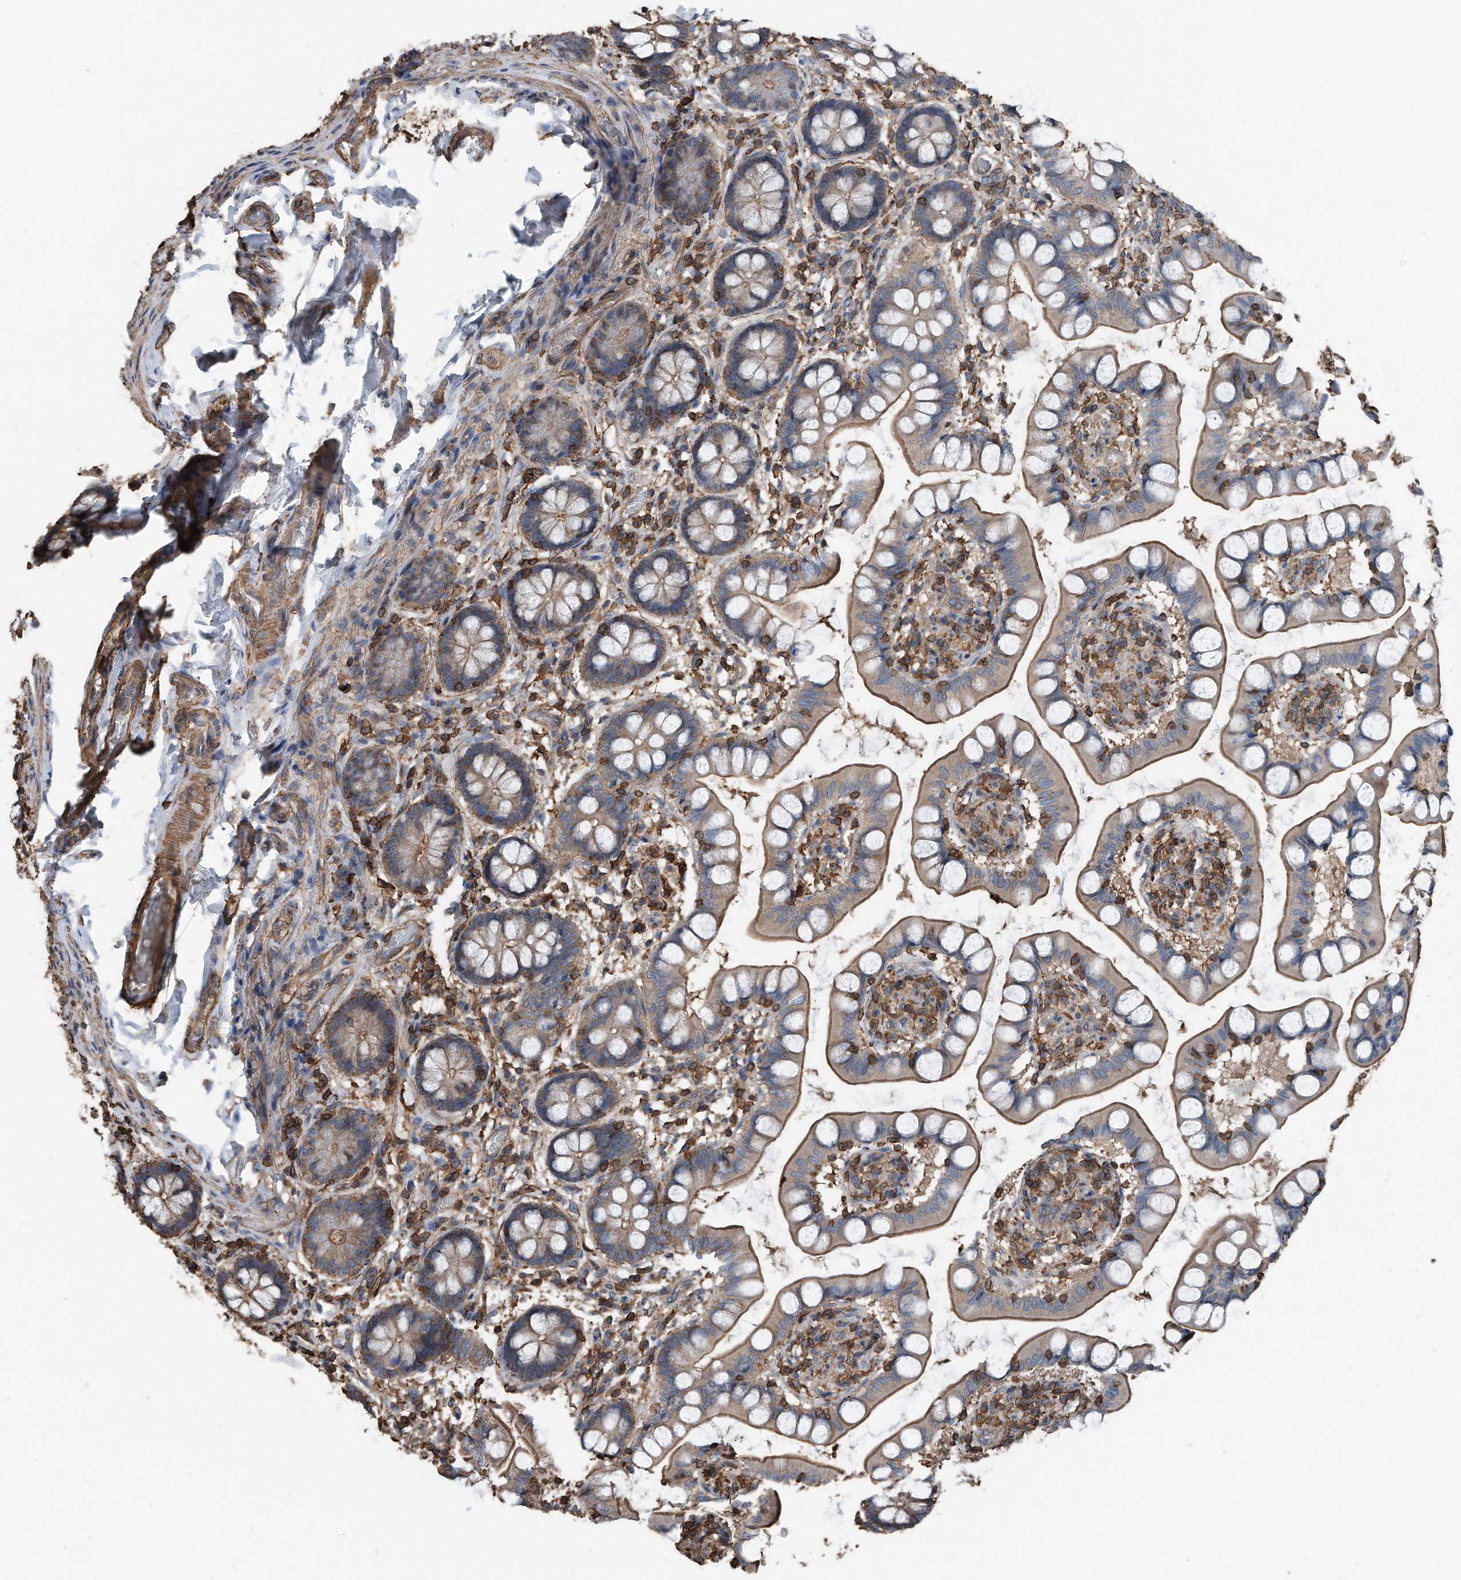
{"staining": {"intensity": "moderate", "quantity": ">75%", "location": "cytoplasmic/membranous"}, "tissue": "small intestine", "cell_type": "Glandular cells", "image_type": "normal", "snomed": [{"axis": "morphology", "description": "Normal tissue, NOS"}, {"axis": "topography", "description": "Small intestine"}], "caption": "Small intestine stained with a brown dye exhibits moderate cytoplasmic/membranous positive positivity in about >75% of glandular cells.", "gene": "RSPO3", "patient": {"sex": "male", "age": 52}}